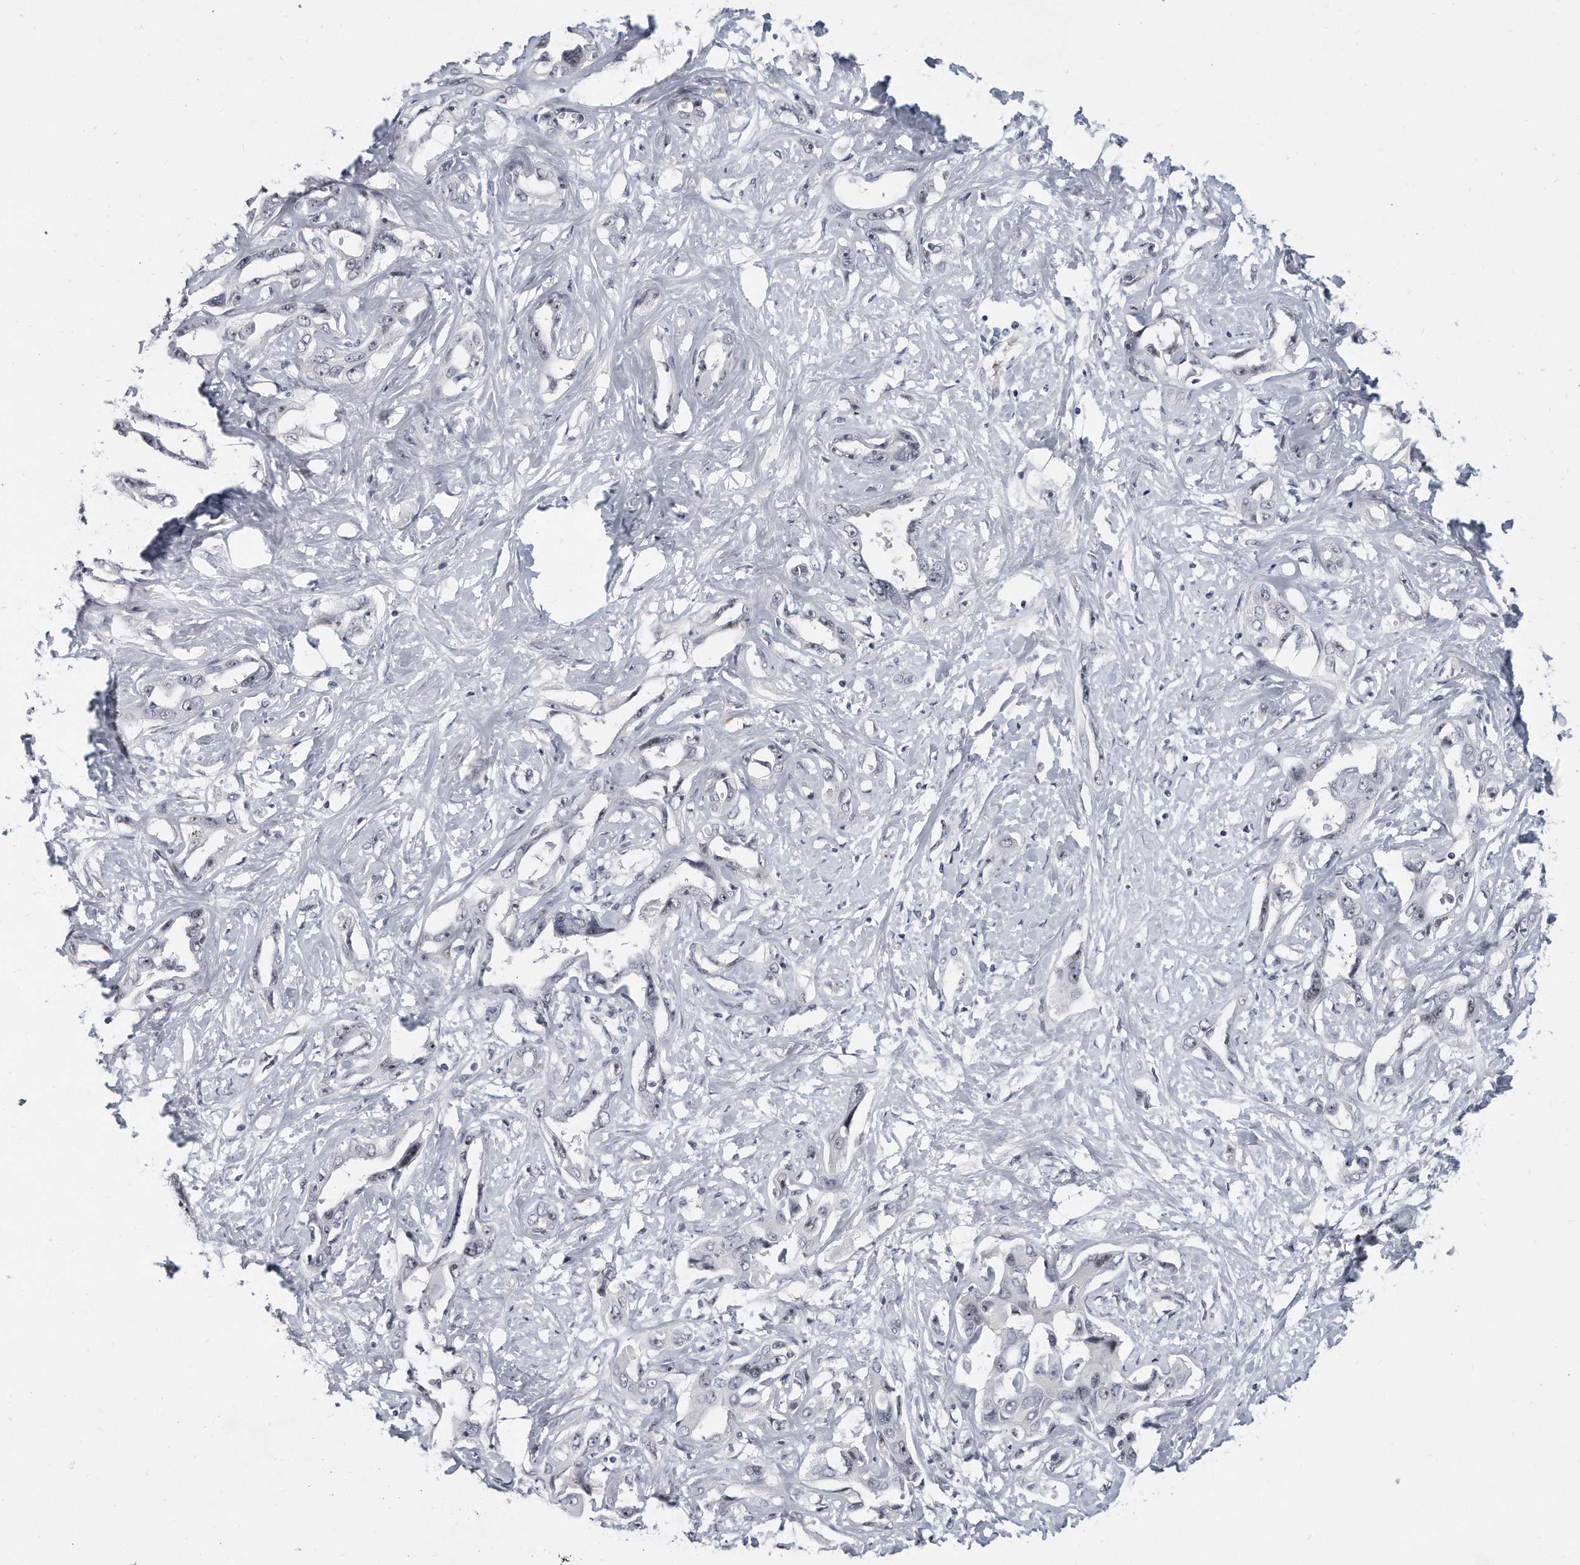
{"staining": {"intensity": "negative", "quantity": "none", "location": "none"}, "tissue": "liver cancer", "cell_type": "Tumor cells", "image_type": "cancer", "snomed": [{"axis": "morphology", "description": "Cholangiocarcinoma"}, {"axis": "topography", "description": "Liver"}], "caption": "The immunohistochemistry micrograph has no significant expression in tumor cells of liver cholangiocarcinoma tissue. Nuclei are stained in blue.", "gene": "TFCP2L1", "patient": {"sex": "male", "age": 59}}